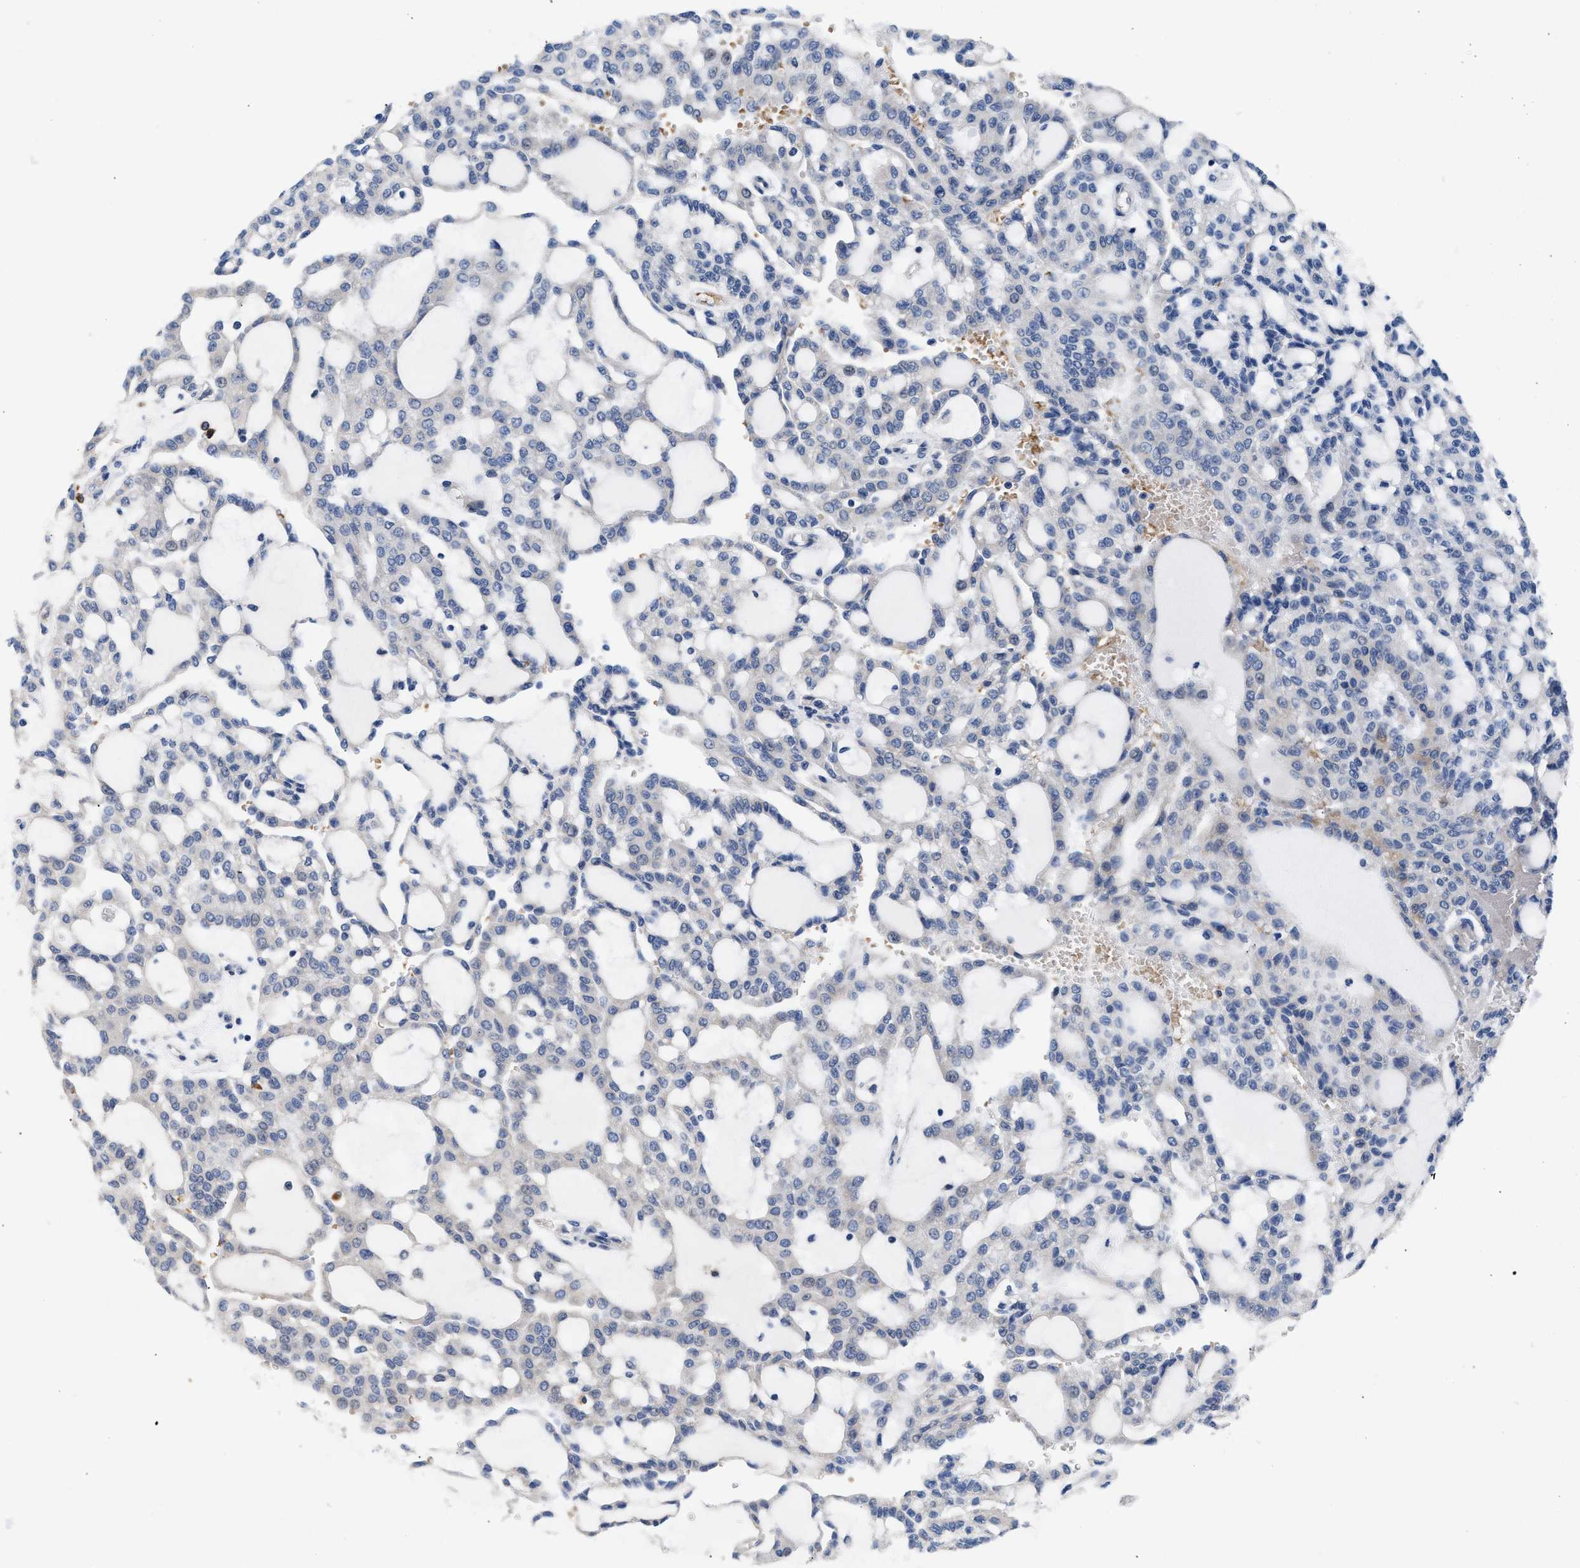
{"staining": {"intensity": "negative", "quantity": "none", "location": "none"}, "tissue": "renal cancer", "cell_type": "Tumor cells", "image_type": "cancer", "snomed": [{"axis": "morphology", "description": "Adenocarcinoma, NOS"}, {"axis": "topography", "description": "Kidney"}], "caption": "Tumor cells show no significant protein staining in renal cancer (adenocarcinoma).", "gene": "RINT1", "patient": {"sex": "male", "age": 63}}